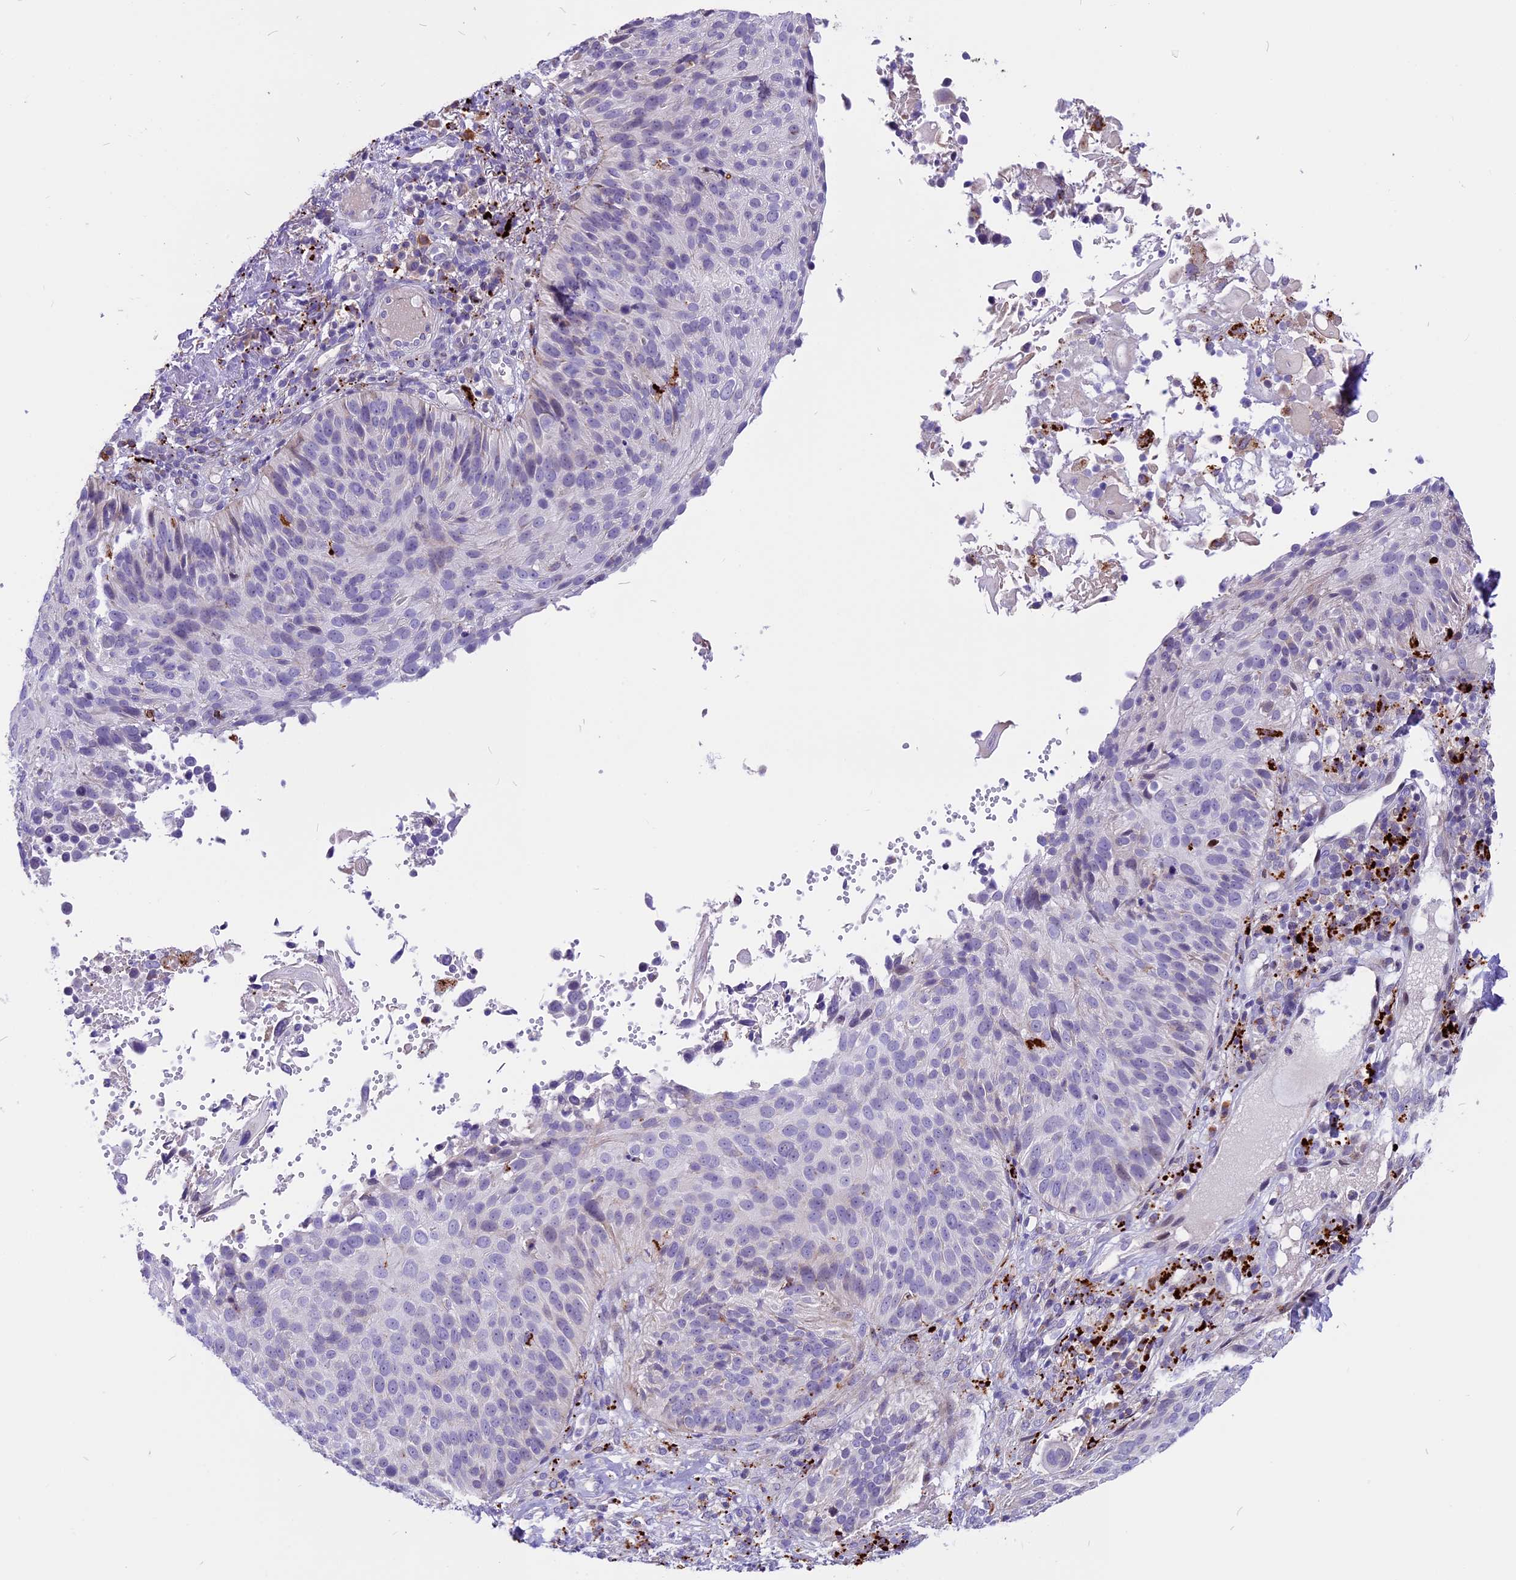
{"staining": {"intensity": "negative", "quantity": "none", "location": "none"}, "tissue": "cervical cancer", "cell_type": "Tumor cells", "image_type": "cancer", "snomed": [{"axis": "morphology", "description": "Squamous cell carcinoma, NOS"}, {"axis": "topography", "description": "Cervix"}], "caption": "Immunohistochemistry of squamous cell carcinoma (cervical) displays no staining in tumor cells. (DAB (3,3'-diaminobenzidine) immunohistochemistry, high magnification).", "gene": "THRSP", "patient": {"sex": "female", "age": 74}}